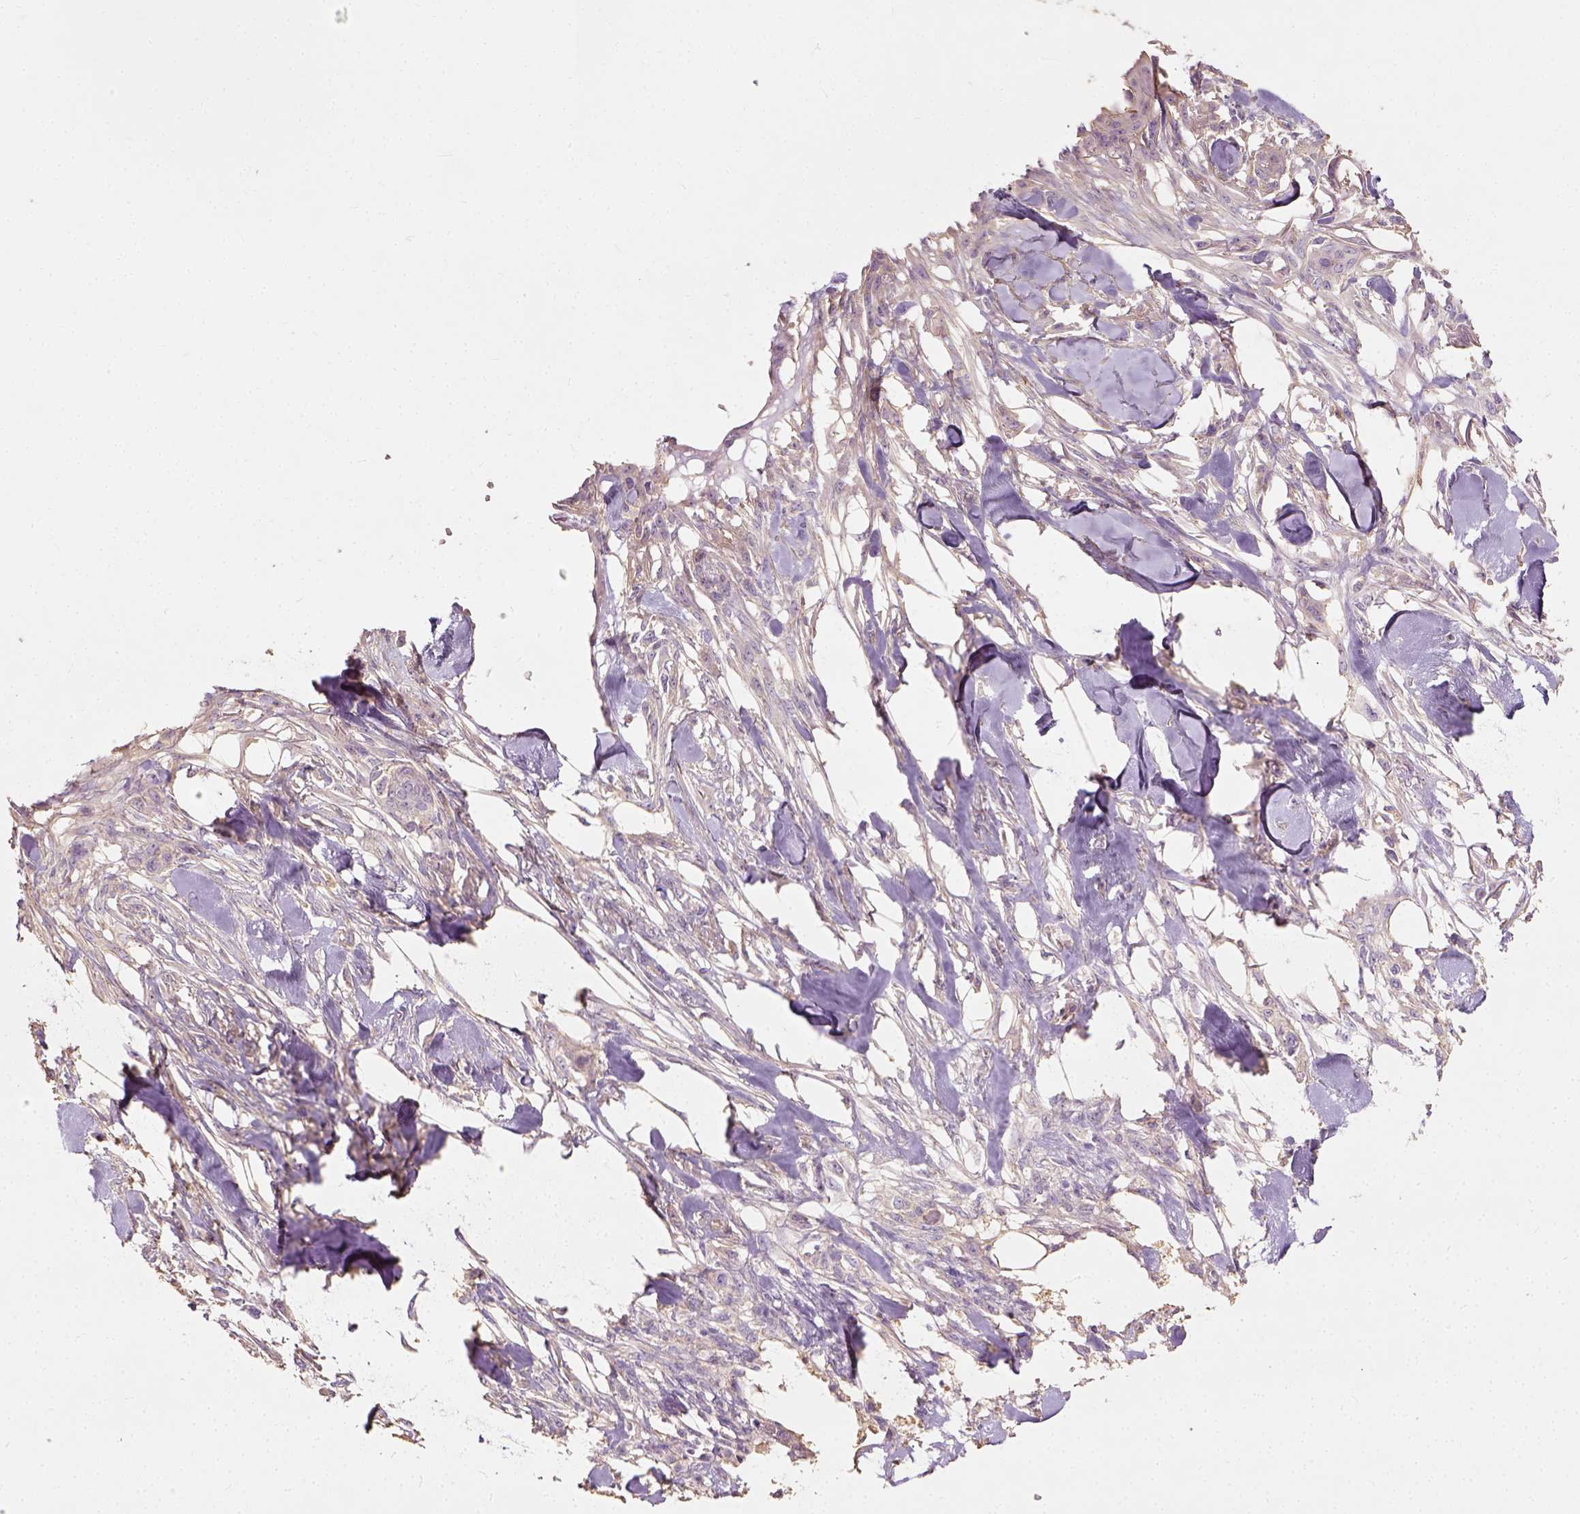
{"staining": {"intensity": "negative", "quantity": "none", "location": "none"}, "tissue": "skin cancer", "cell_type": "Tumor cells", "image_type": "cancer", "snomed": [{"axis": "morphology", "description": "Squamous cell carcinoma, NOS"}, {"axis": "topography", "description": "Skin"}], "caption": "This is a photomicrograph of IHC staining of squamous cell carcinoma (skin), which shows no expression in tumor cells.", "gene": "DHCR24", "patient": {"sex": "male", "age": 79}}